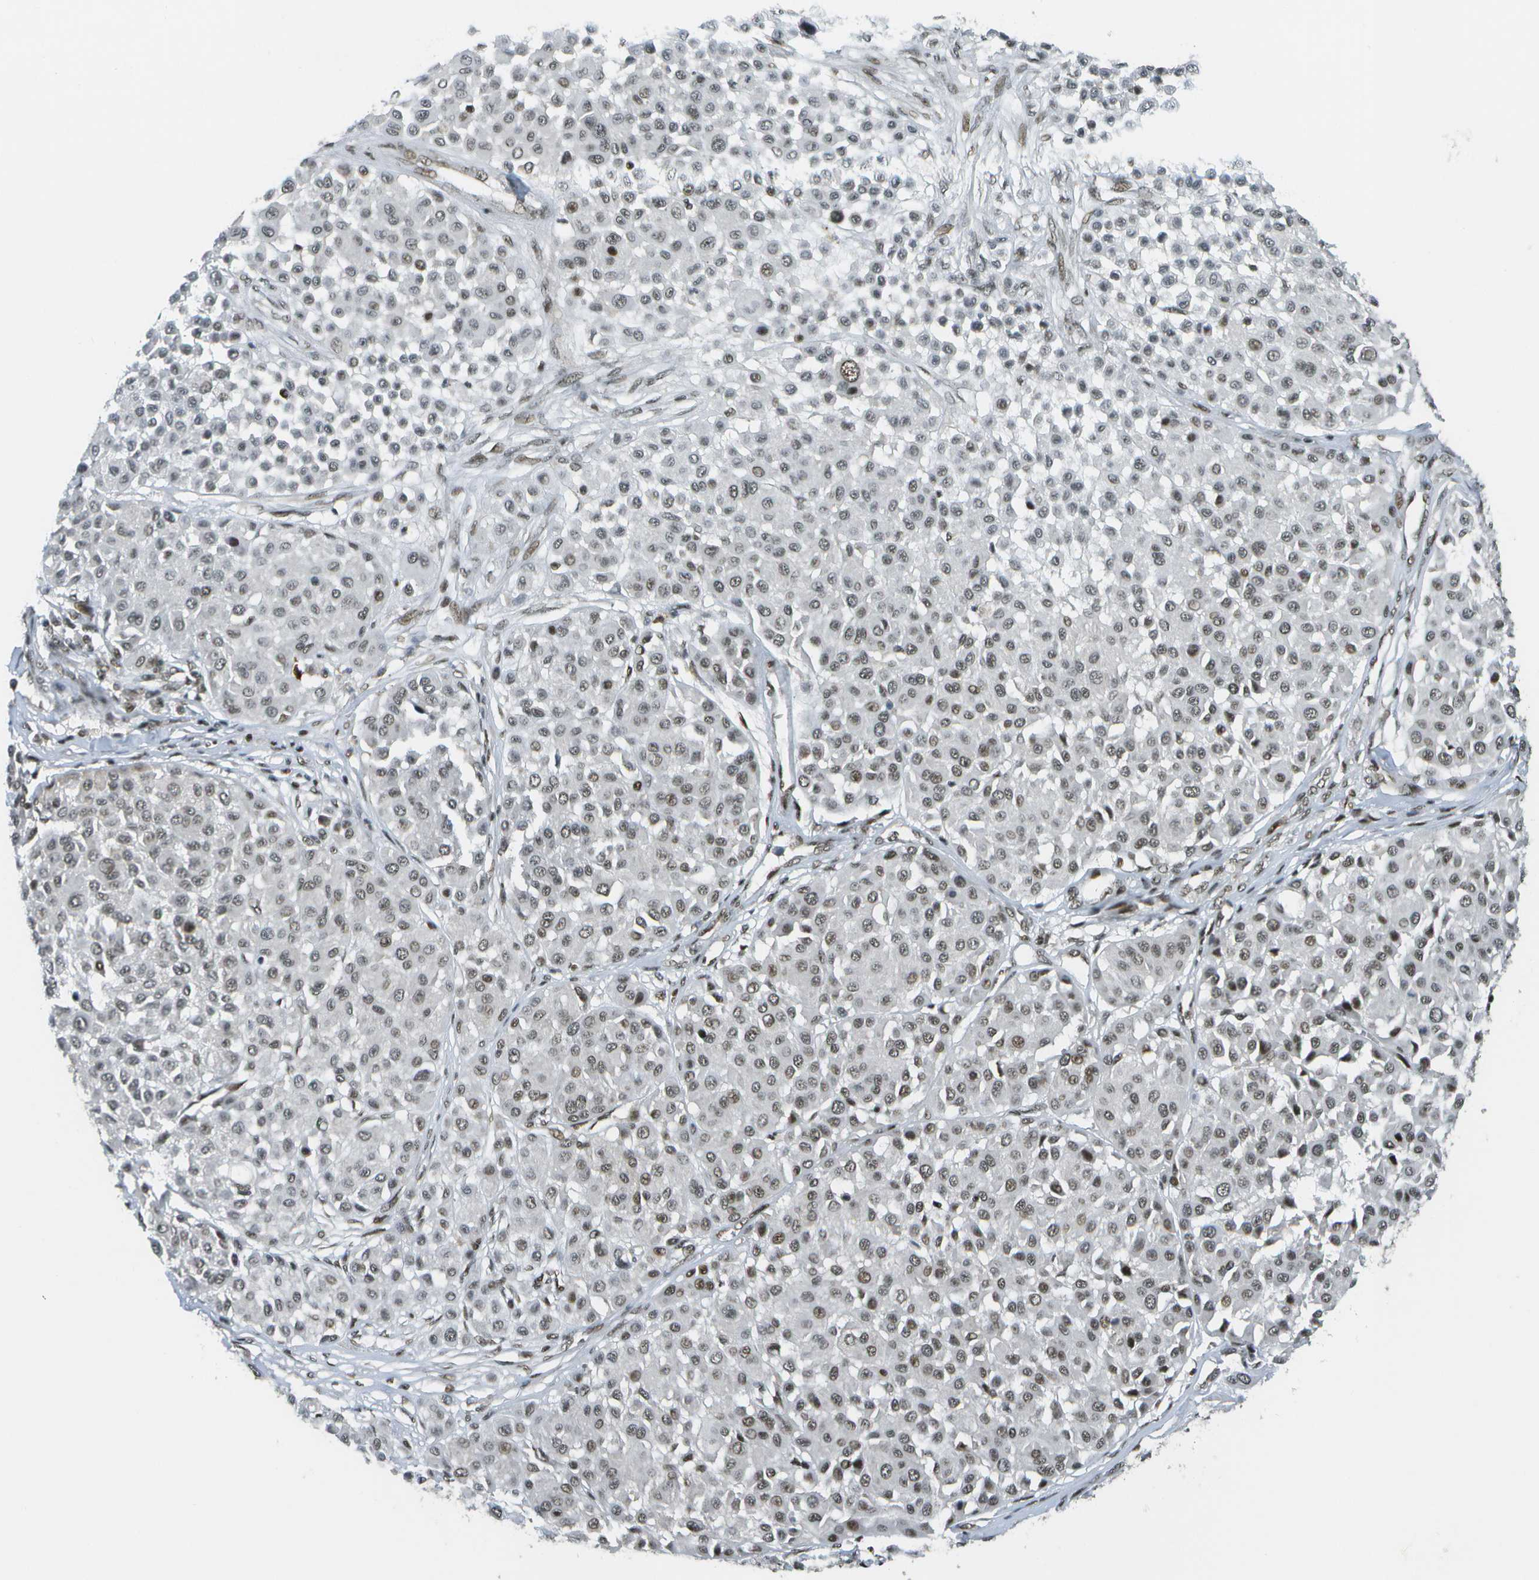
{"staining": {"intensity": "weak", "quantity": "25%-75%", "location": "nuclear"}, "tissue": "melanoma", "cell_type": "Tumor cells", "image_type": "cancer", "snomed": [{"axis": "morphology", "description": "Malignant melanoma, Metastatic site"}, {"axis": "topography", "description": "Soft tissue"}], "caption": "Weak nuclear positivity for a protein is present in approximately 25%-75% of tumor cells of malignant melanoma (metastatic site) using immunohistochemistry (IHC).", "gene": "IRF7", "patient": {"sex": "male", "age": 41}}